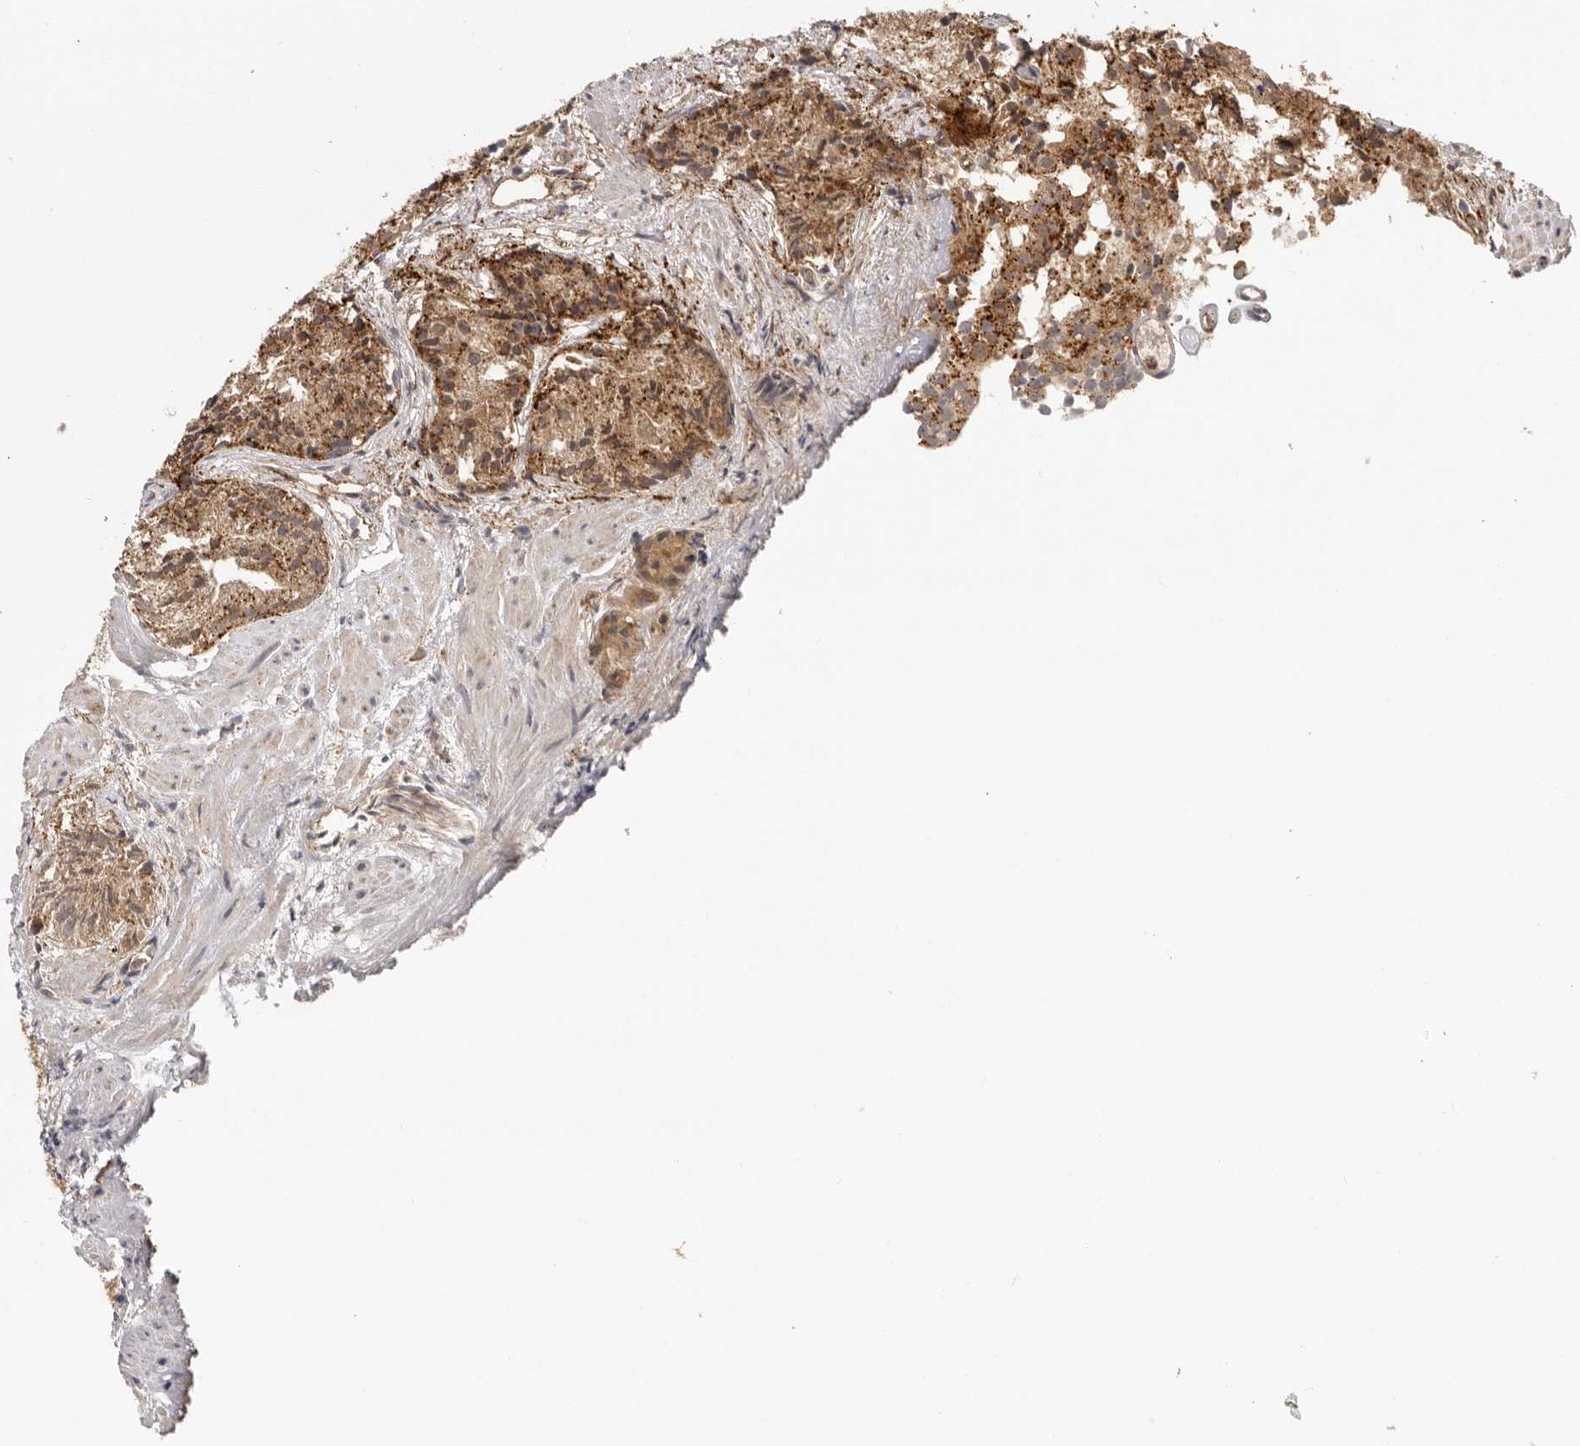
{"staining": {"intensity": "moderate", "quantity": ">75%", "location": "cytoplasmic/membranous"}, "tissue": "prostate cancer", "cell_type": "Tumor cells", "image_type": "cancer", "snomed": [{"axis": "morphology", "description": "Adenocarcinoma, Low grade"}, {"axis": "topography", "description": "Prostate"}], "caption": "Immunohistochemistry (IHC) staining of prostate cancer, which exhibits medium levels of moderate cytoplasmic/membranous expression in approximately >75% of tumor cells indicating moderate cytoplasmic/membranous protein staining. The staining was performed using DAB (3,3'-diaminobenzidine) (brown) for protein detection and nuclei were counterstained in hematoxylin (blue).", "gene": "GRN", "patient": {"sex": "male", "age": 88}}